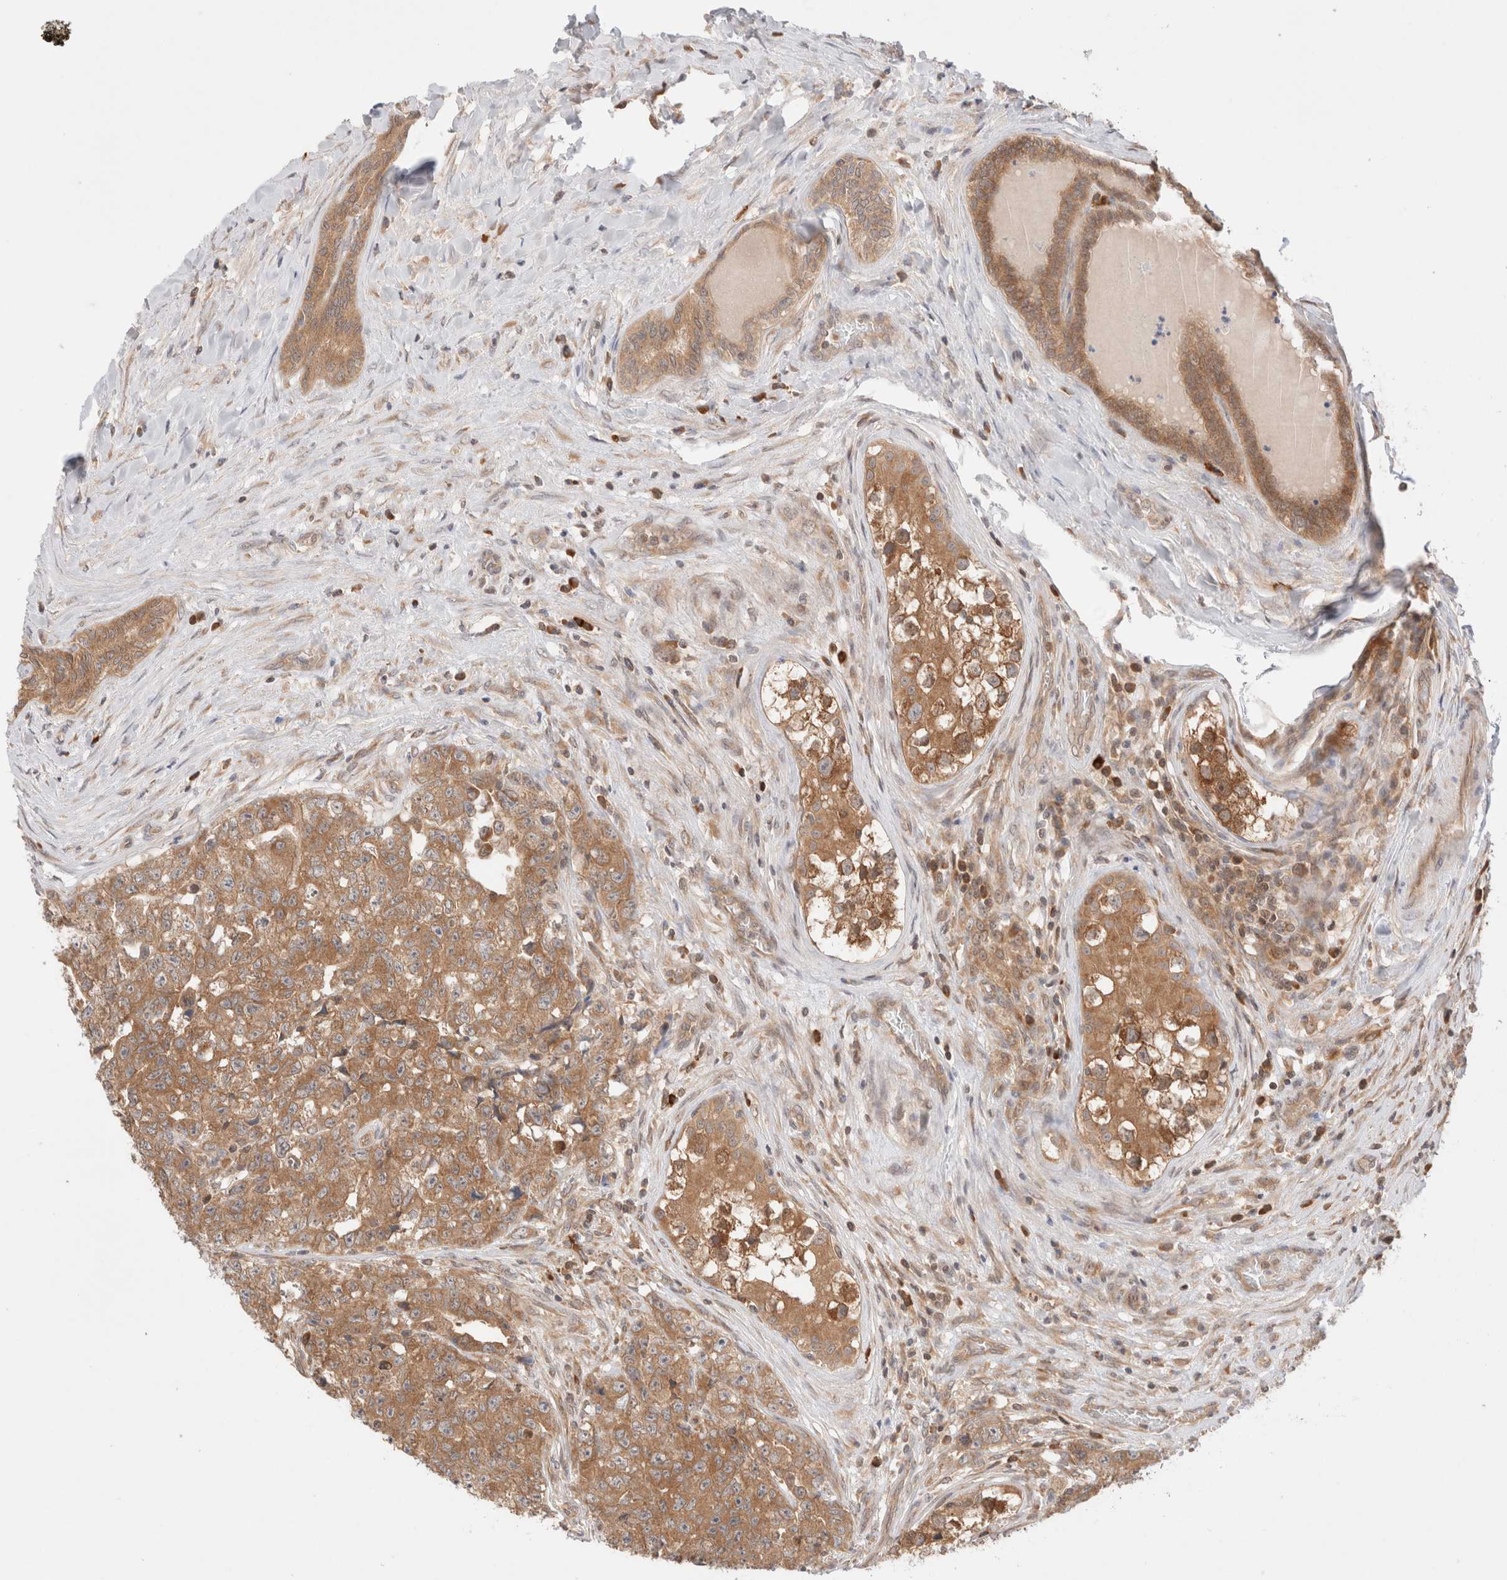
{"staining": {"intensity": "moderate", "quantity": ">75%", "location": "cytoplasmic/membranous"}, "tissue": "testis cancer", "cell_type": "Tumor cells", "image_type": "cancer", "snomed": [{"axis": "morphology", "description": "Carcinoma, Embryonal, NOS"}, {"axis": "topography", "description": "Testis"}], "caption": "Immunohistochemical staining of testis embryonal carcinoma reveals moderate cytoplasmic/membranous protein positivity in approximately >75% of tumor cells.", "gene": "XKR4", "patient": {"sex": "male", "age": 28}}